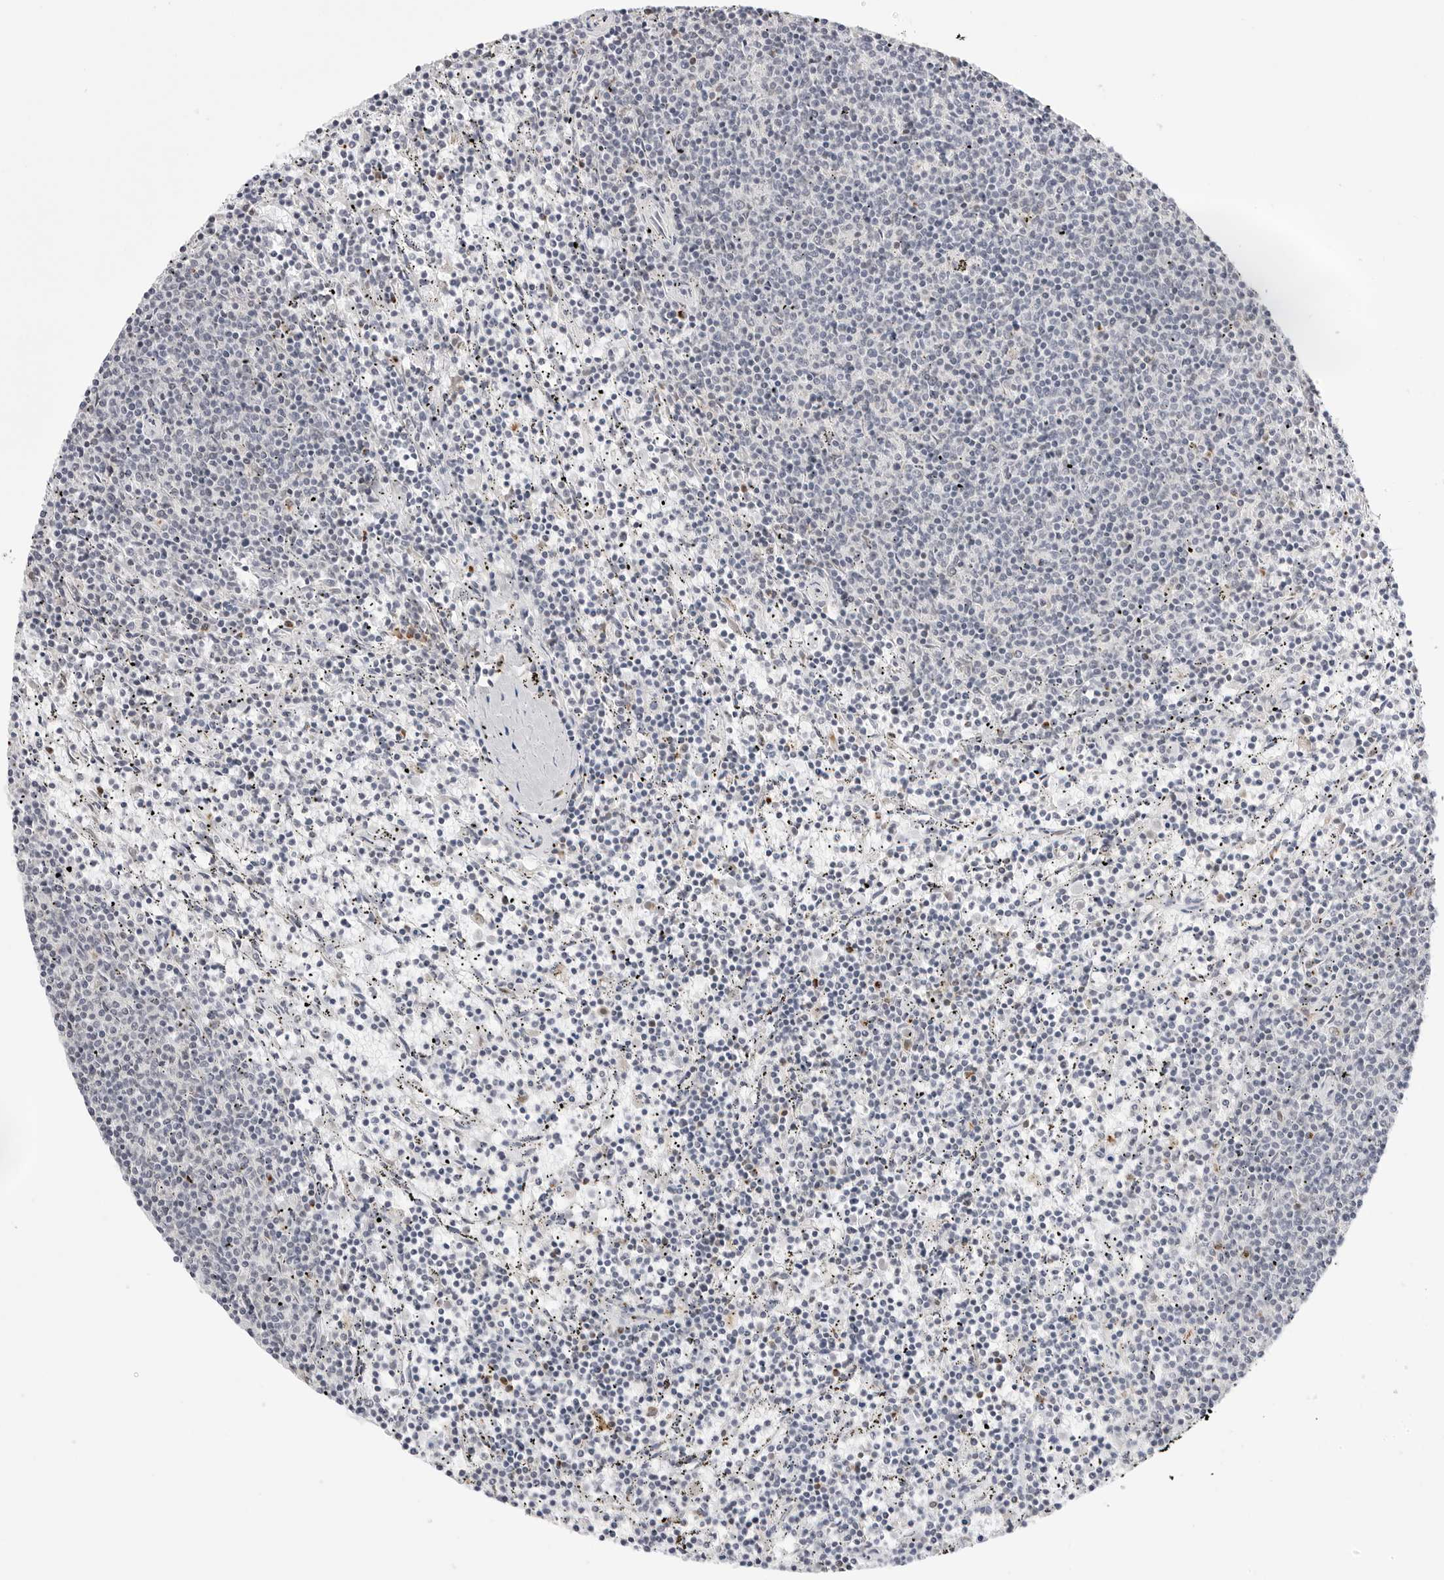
{"staining": {"intensity": "negative", "quantity": "none", "location": "none"}, "tissue": "lymphoma", "cell_type": "Tumor cells", "image_type": "cancer", "snomed": [{"axis": "morphology", "description": "Malignant lymphoma, non-Hodgkin's type, Low grade"}, {"axis": "topography", "description": "Spleen"}], "caption": "A high-resolution image shows immunohistochemistry staining of lymphoma, which exhibits no significant positivity in tumor cells.", "gene": "RPN1", "patient": {"sex": "female", "age": 50}}